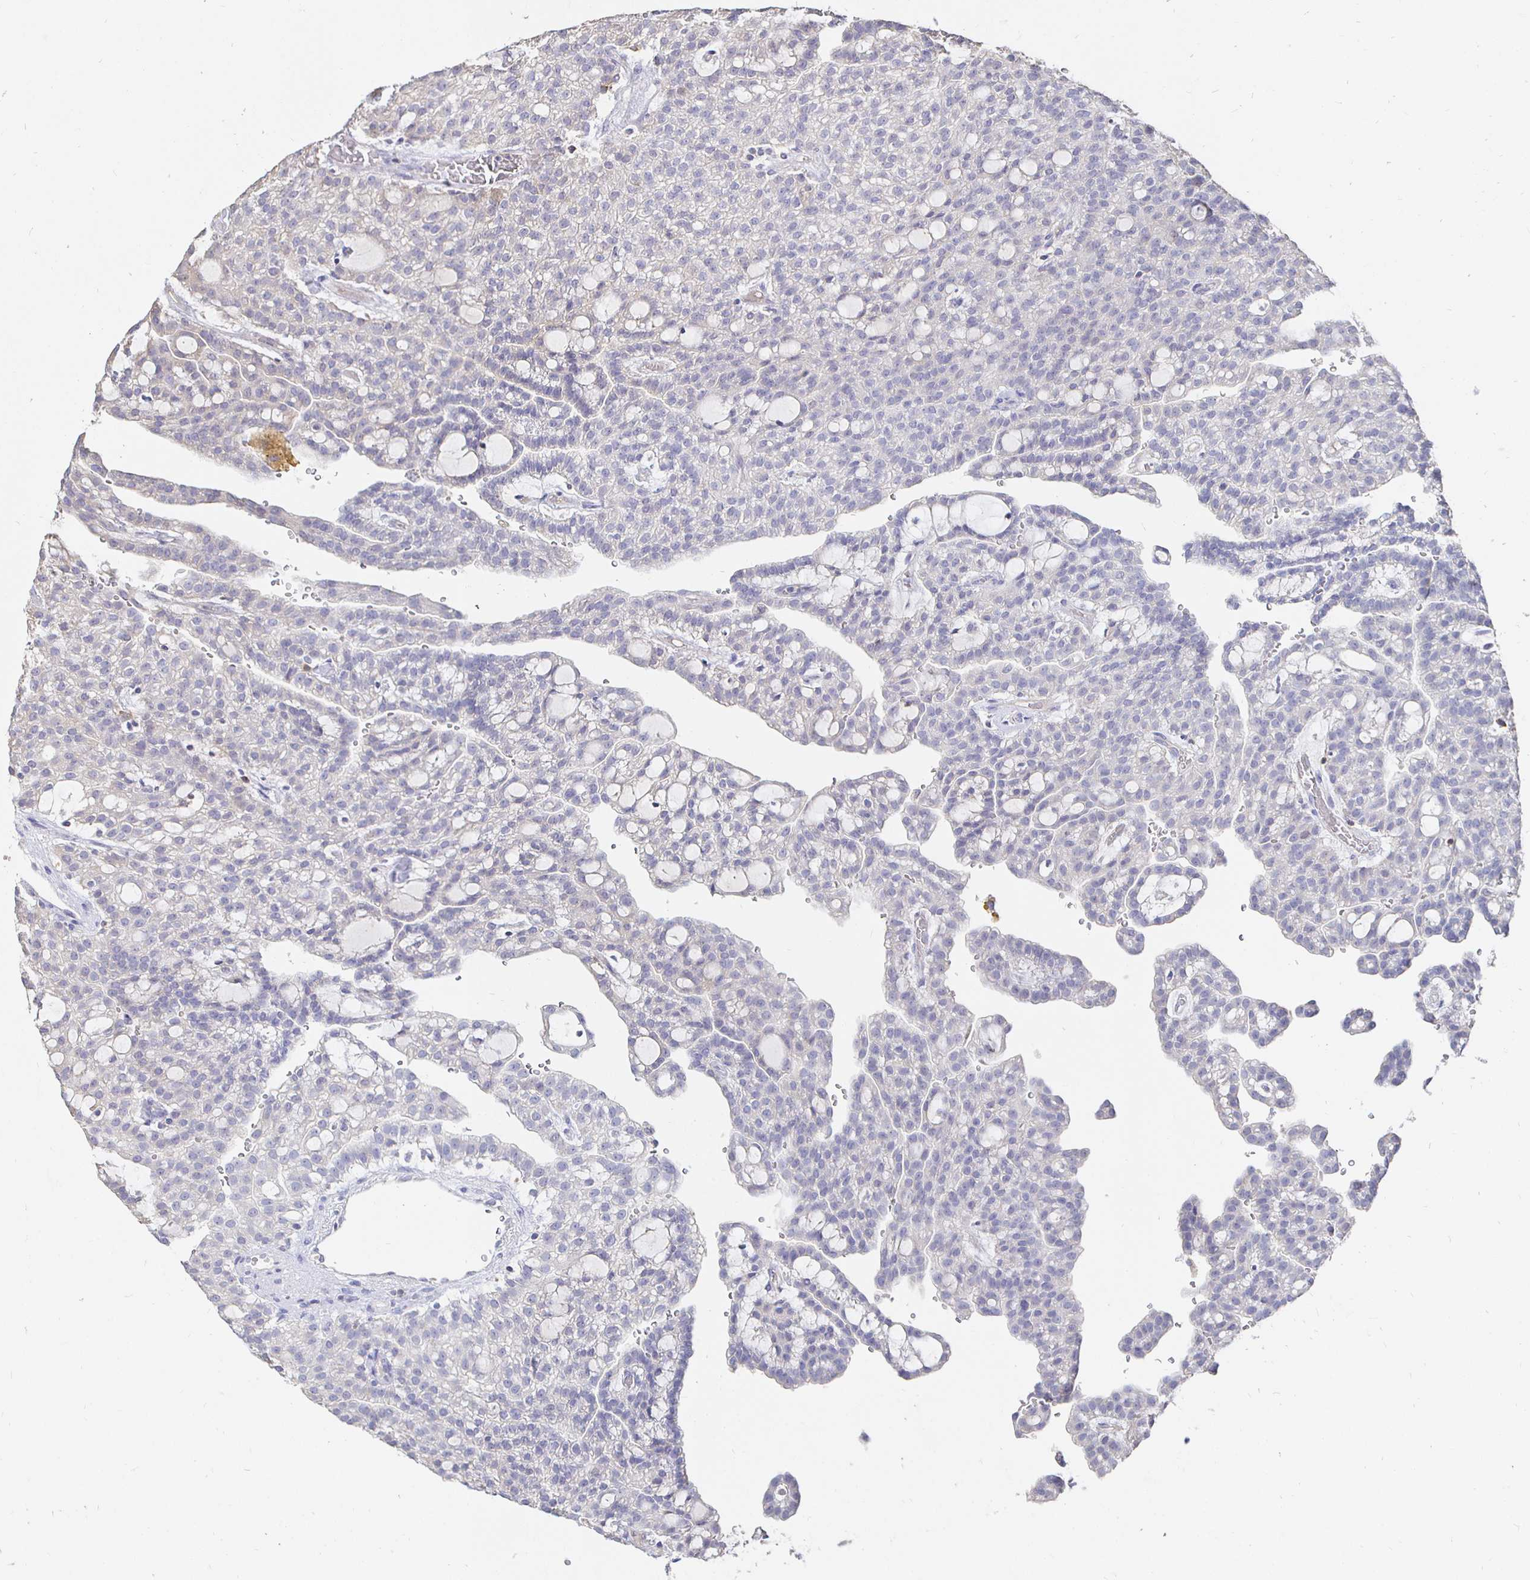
{"staining": {"intensity": "negative", "quantity": "none", "location": "none"}, "tissue": "renal cancer", "cell_type": "Tumor cells", "image_type": "cancer", "snomed": [{"axis": "morphology", "description": "Adenocarcinoma, NOS"}, {"axis": "topography", "description": "Kidney"}], "caption": "Immunohistochemical staining of renal adenocarcinoma demonstrates no significant positivity in tumor cells.", "gene": "CXCR3", "patient": {"sex": "male", "age": 63}}